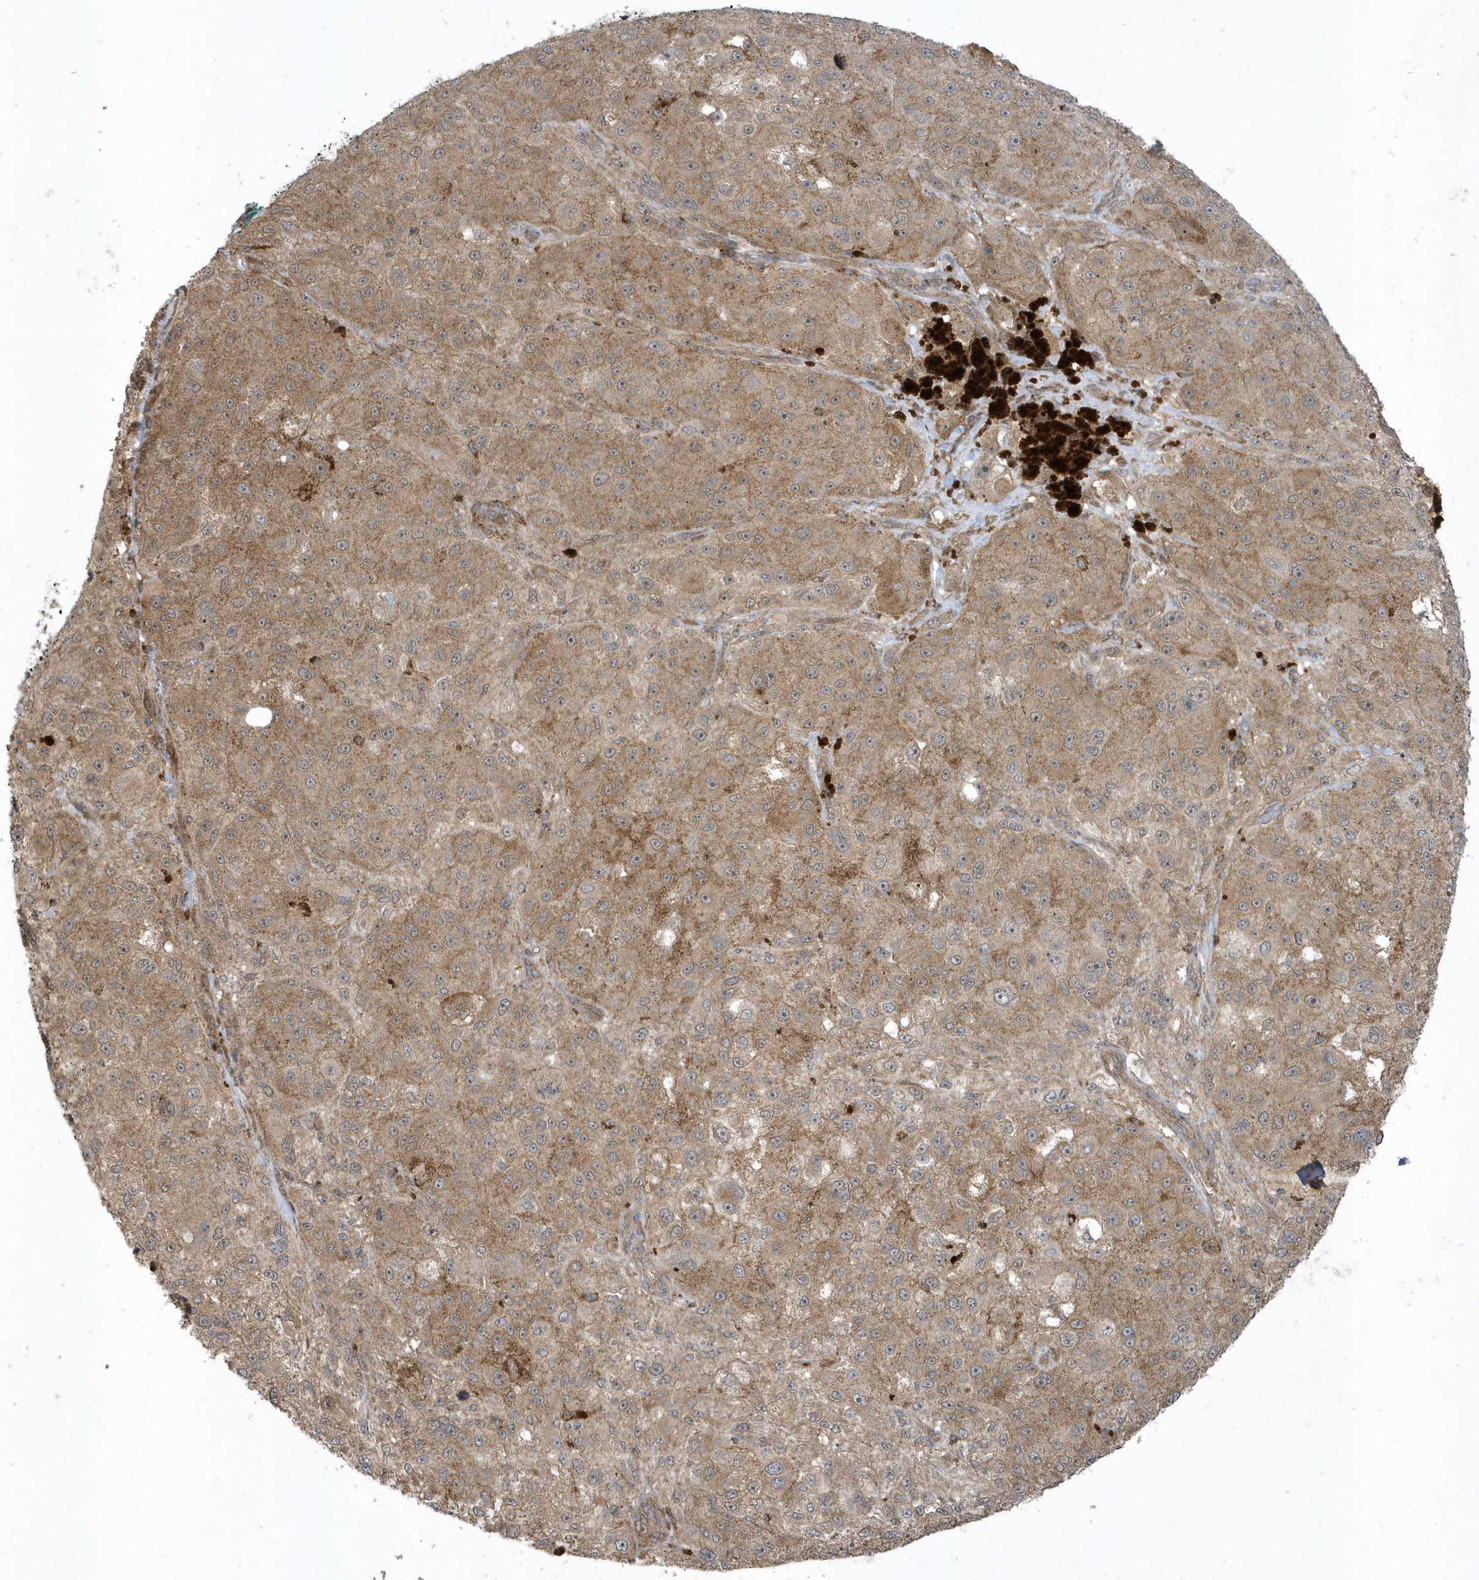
{"staining": {"intensity": "moderate", "quantity": ">75%", "location": "cytoplasmic/membranous"}, "tissue": "melanoma", "cell_type": "Tumor cells", "image_type": "cancer", "snomed": [{"axis": "morphology", "description": "Necrosis, NOS"}, {"axis": "morphology", "description": "Malignant melanoma, NOS"}, {"axis": "topography", "description": "Skin"}], "caption": "IHC (DAB) staining of melanoma demonstrates moderate cytoplasmic/membranous protein expression in approximately >75% of tumor cells.", "gene": "STAMBP", "patient": {"sex": "female", "age": 87}}